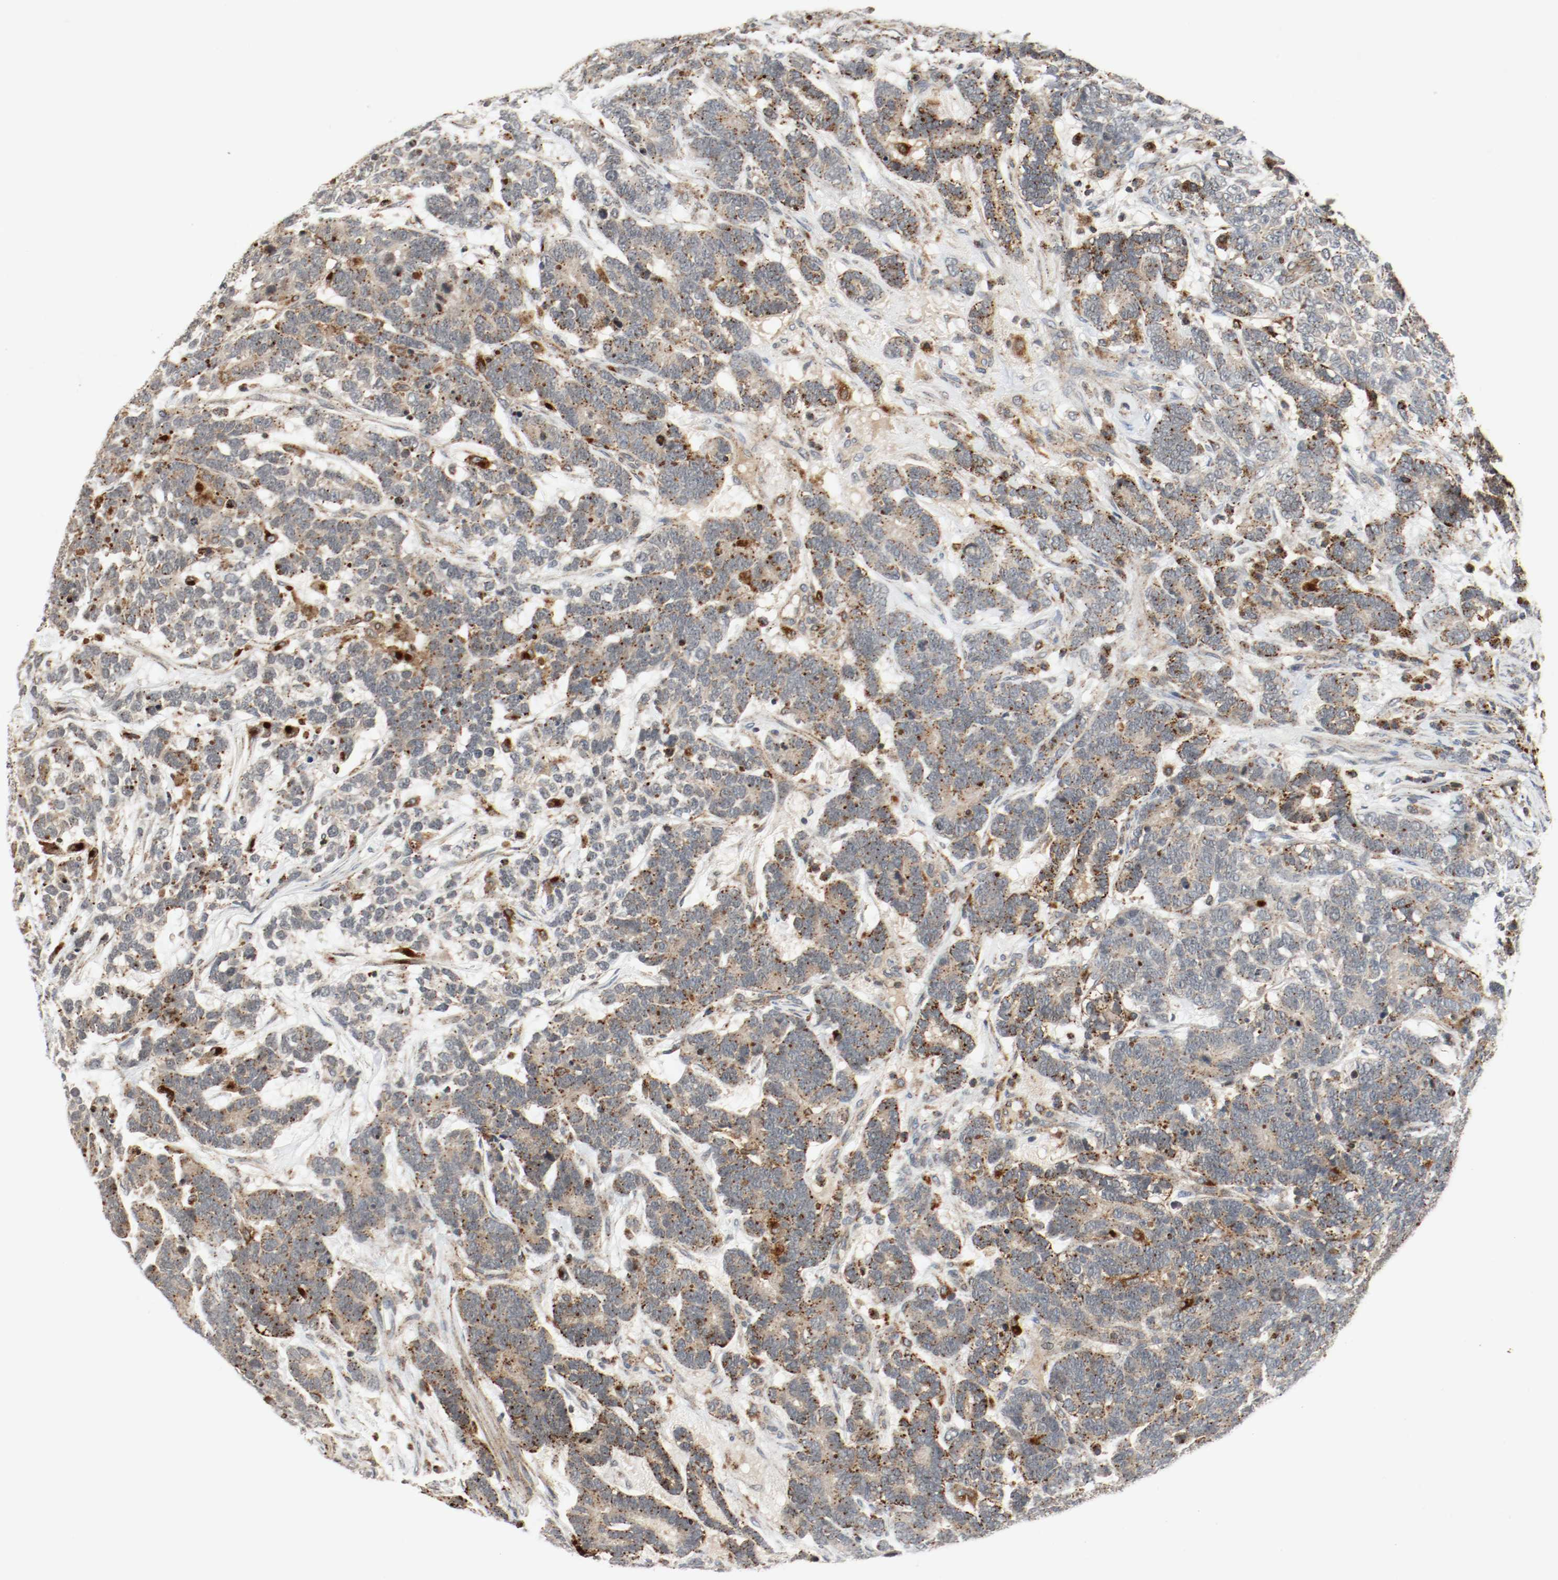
{"staining": {"intensity": "strong", "quantity": ">75%", "location": "cytoplasmic/membranous"}, "tissue": "testis cancer", "cell_type": "Tumor cells", "image_type": "cancer", "snomed": [{"axis": "morphology", "description": "Carcinoma, Embryonal, NOS"}, {"axis": "topography", "description": "Testis"}], "caption": "IHC histopathology image of human testis cancer stained for a protein (brown), which reveals high levels of strong cytoplasmic/membranous expression in approximately >75% of tumor cells.", "gene": "LAMP2", "patient": {"sex": "male", "age": 26}}